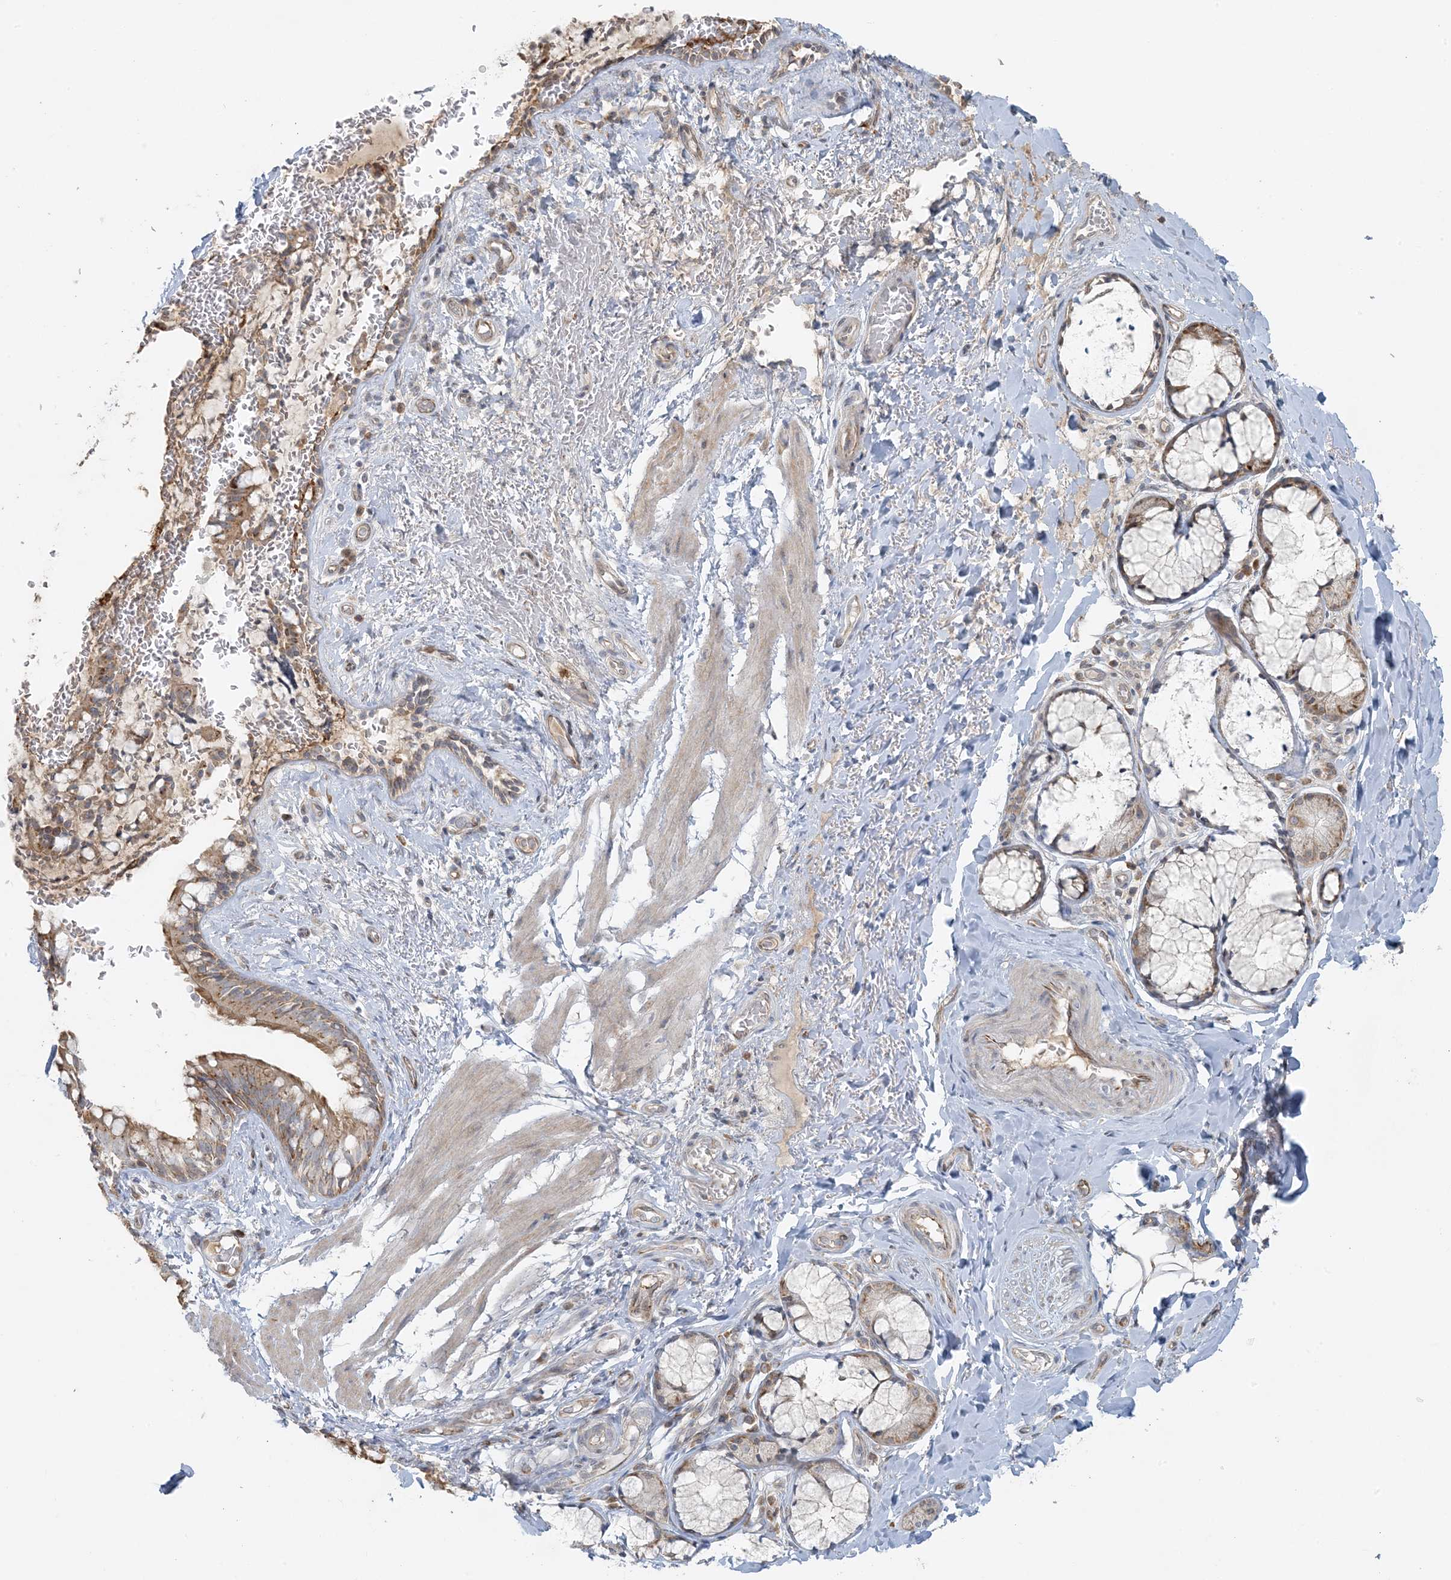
{"staining": {"intensity": "moderate", "quantity": ">75%", "location": "cytoplasmic/membranous"}, "tissue": "bronchus", "cell_type": "Respiratory epithelial cells", "image_type": "normal", "snomed": [{"axis": "morphology", "description": "Normal tissue, NOS"}, {"axis": "topography", "description": "Cartilage tissue"}, {"axis": "topography", "description": "Bronchus"}], "caption": "Protein analysis of benign bronchus demonstrates moderate cytoplasmic/membranous staining in approximately >75% of respiratory epithelial cells.", "gene": "ZNF263", "patient": {"sex": "female", "age": 36}}